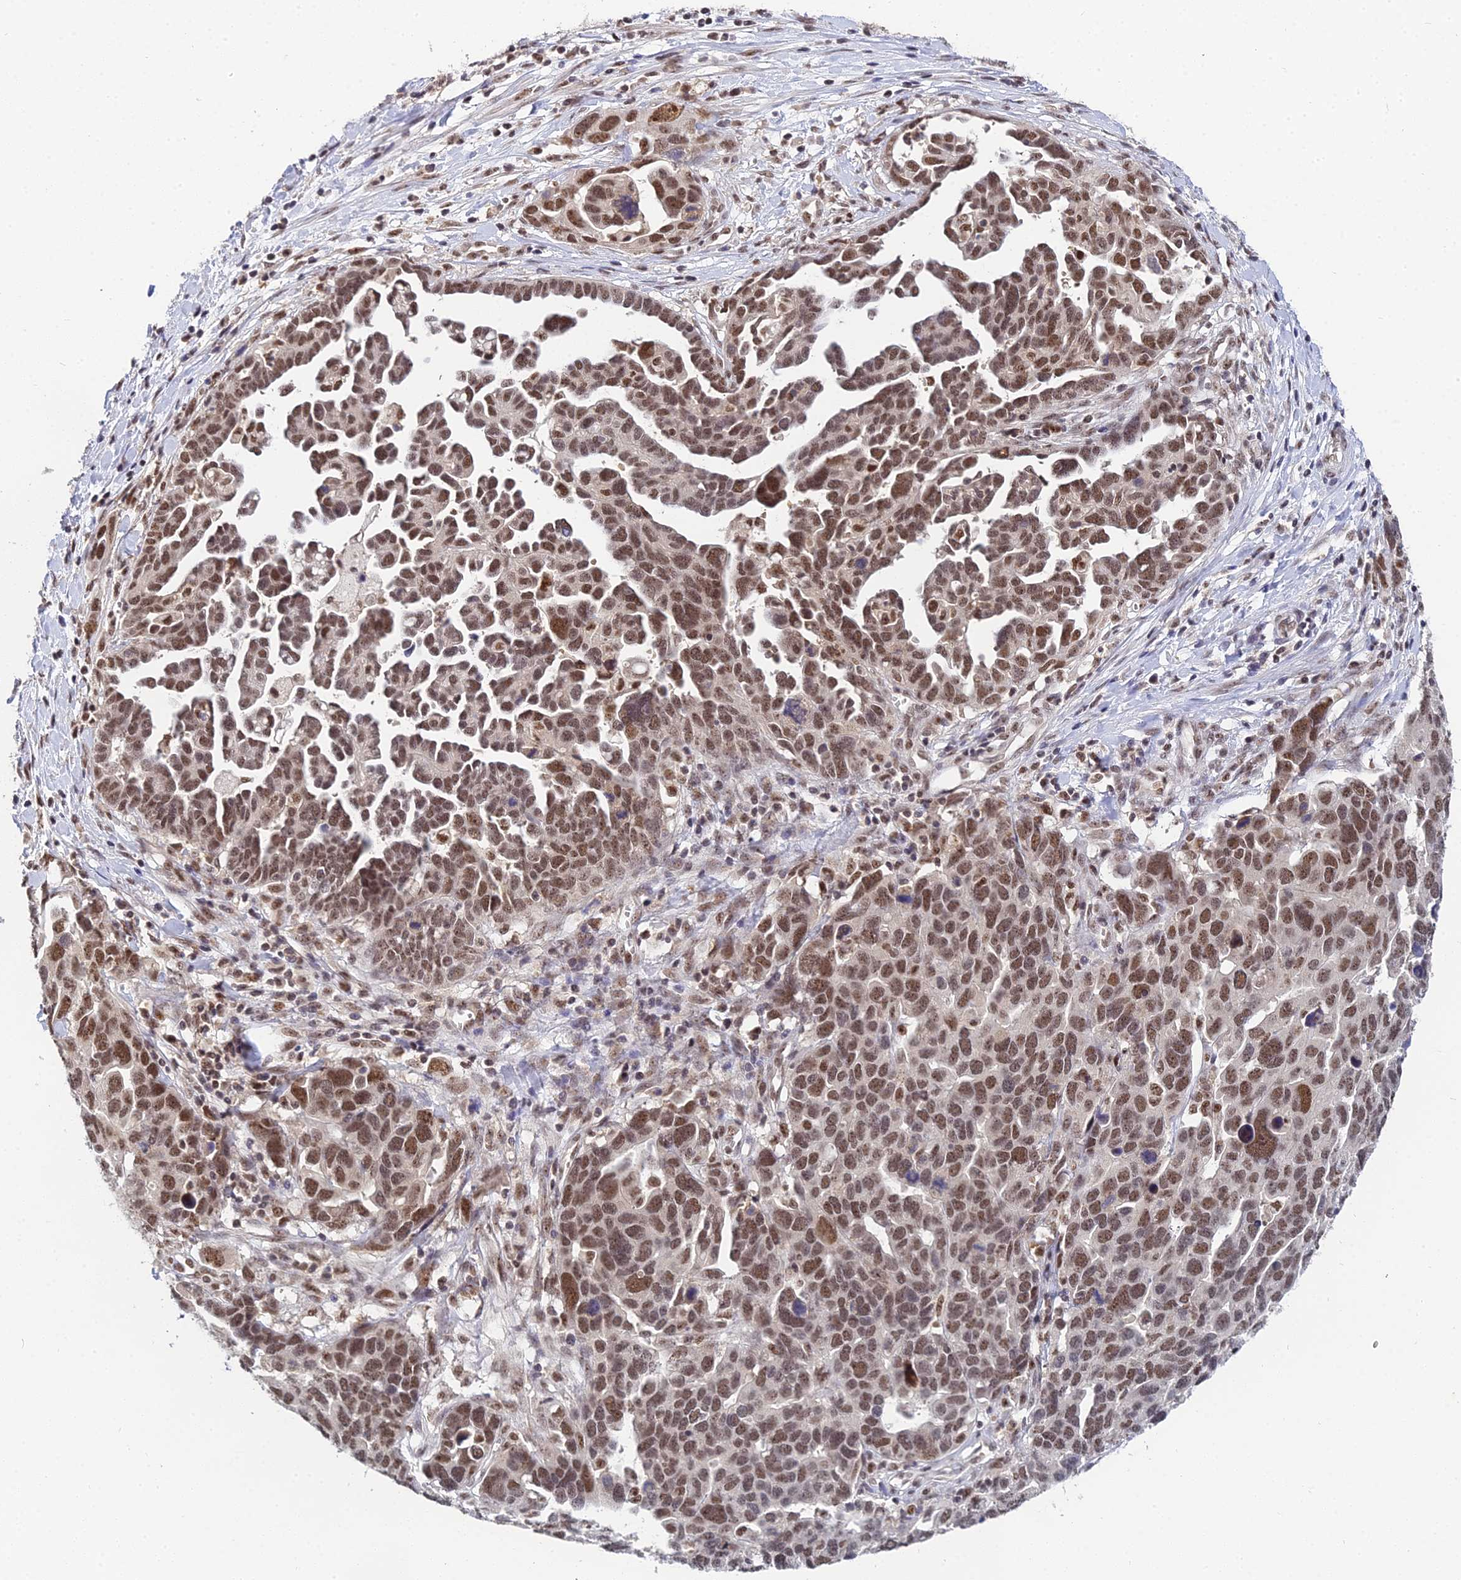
{"staining": {"intensity": "moderate", "quantity": ">75%", "location": "nuclear"}, "tissue": "ovarian cancer", "cell_type": "Tumor cells", "image_type": "cancer", "snomed": [{"axis": "morphology", "description": "Cystadenocarcinoma, serous, NOS"}, {"axis": "topography", "description": "Ovary"}], "caption": "Ovarian cancer (serous cystadenocarcinoma) stained with a protein marker displays moderate staining in tumor cells.", "gene": "EXOSC3", "patient": {"sex": "female", "age": 54}}